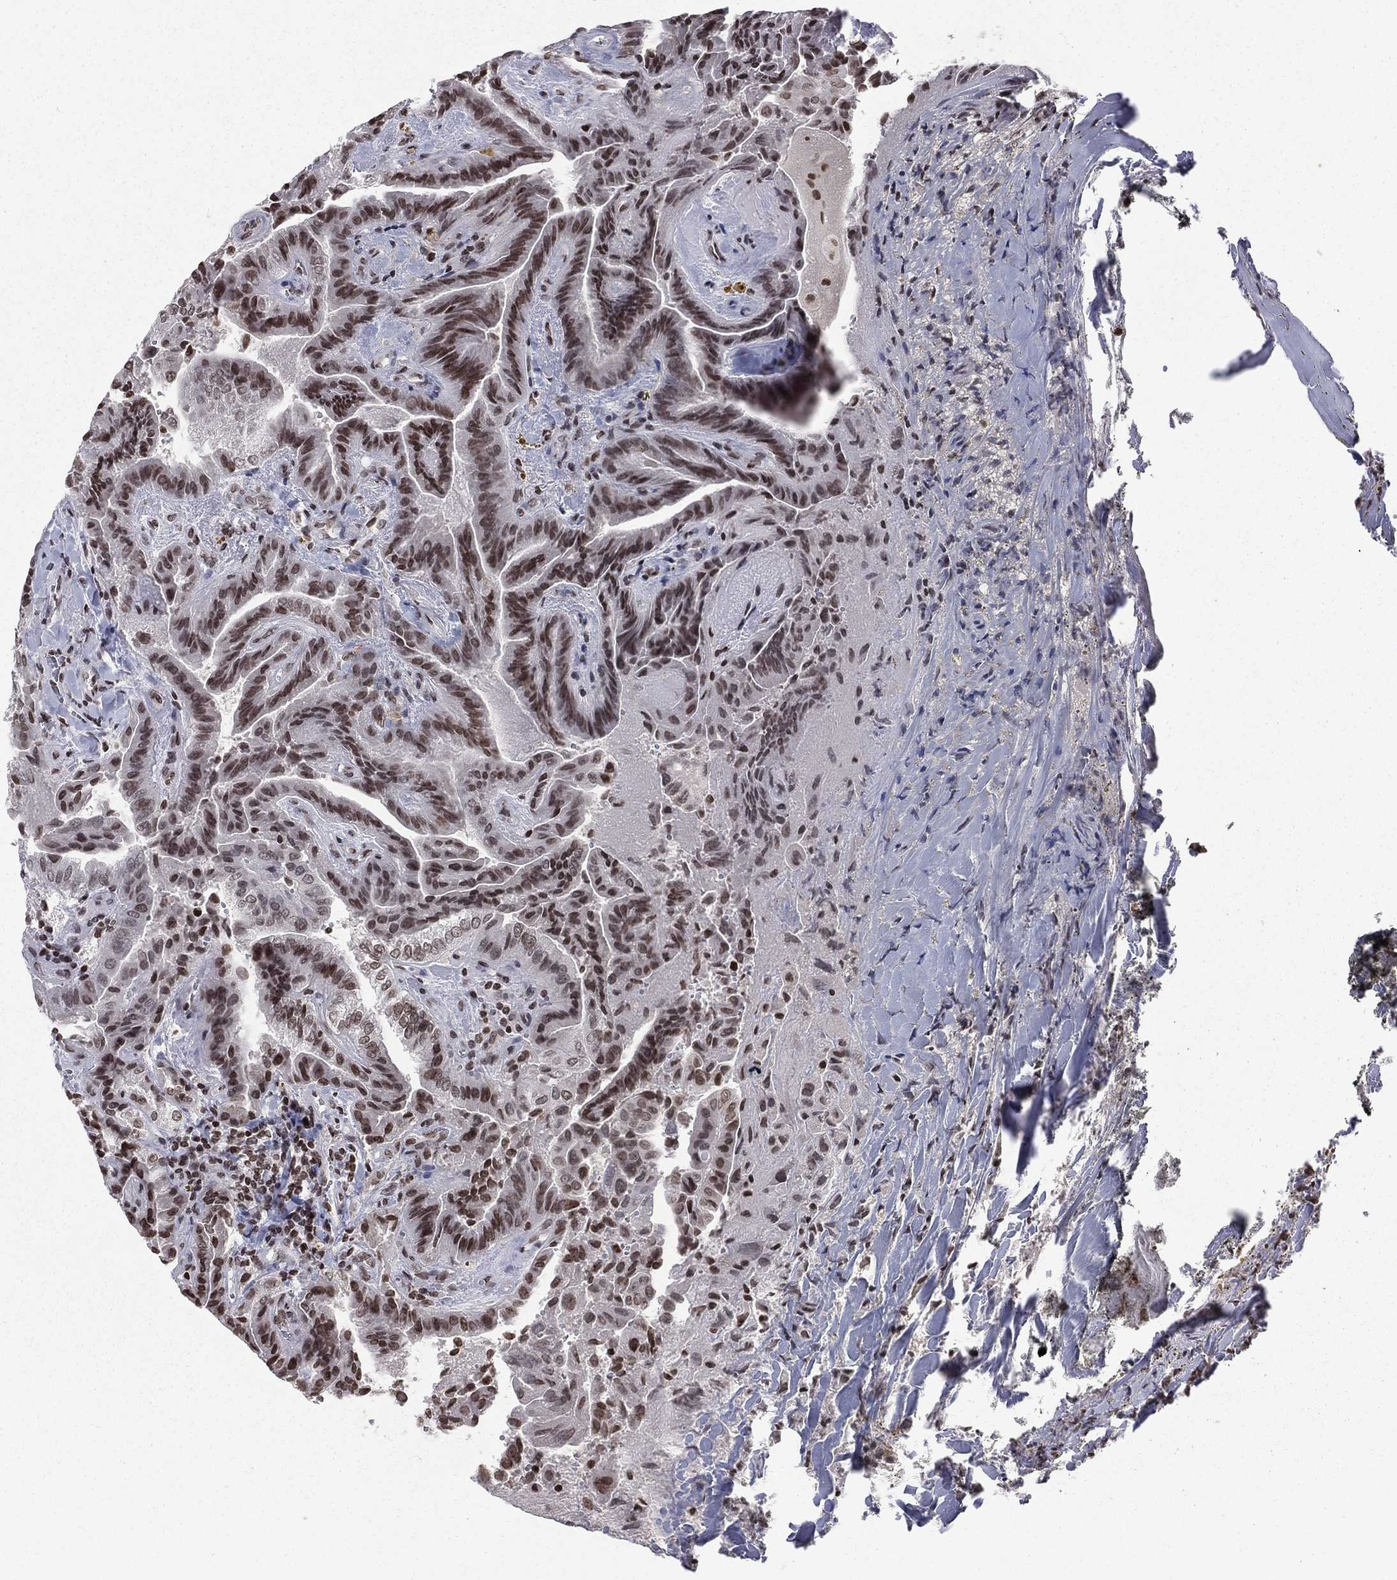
{"staining": {"intensity": "strong", "quantity": "25%-75%", "location": "nuclear"}, "tissue": "thyroid cancer", "cell_type": "Tumor cells", "image_type": "cancer", "snomed": [{"axis": "morphology", "description": "Papillary adenocarcinoma, NOS"}, {"axis": "topography", "description": "Thyroid gland"}], "caption": "Tumor cells exhibit high levels of strong nuclear staining in about 25%-75% of cells in human thyroid papillary adenocarcinoma. (brown staining indicates protein expression, while blue staining denotes nuclei).", "gene": "RFX7", "patient": {"sex": "female", "age": 68}}